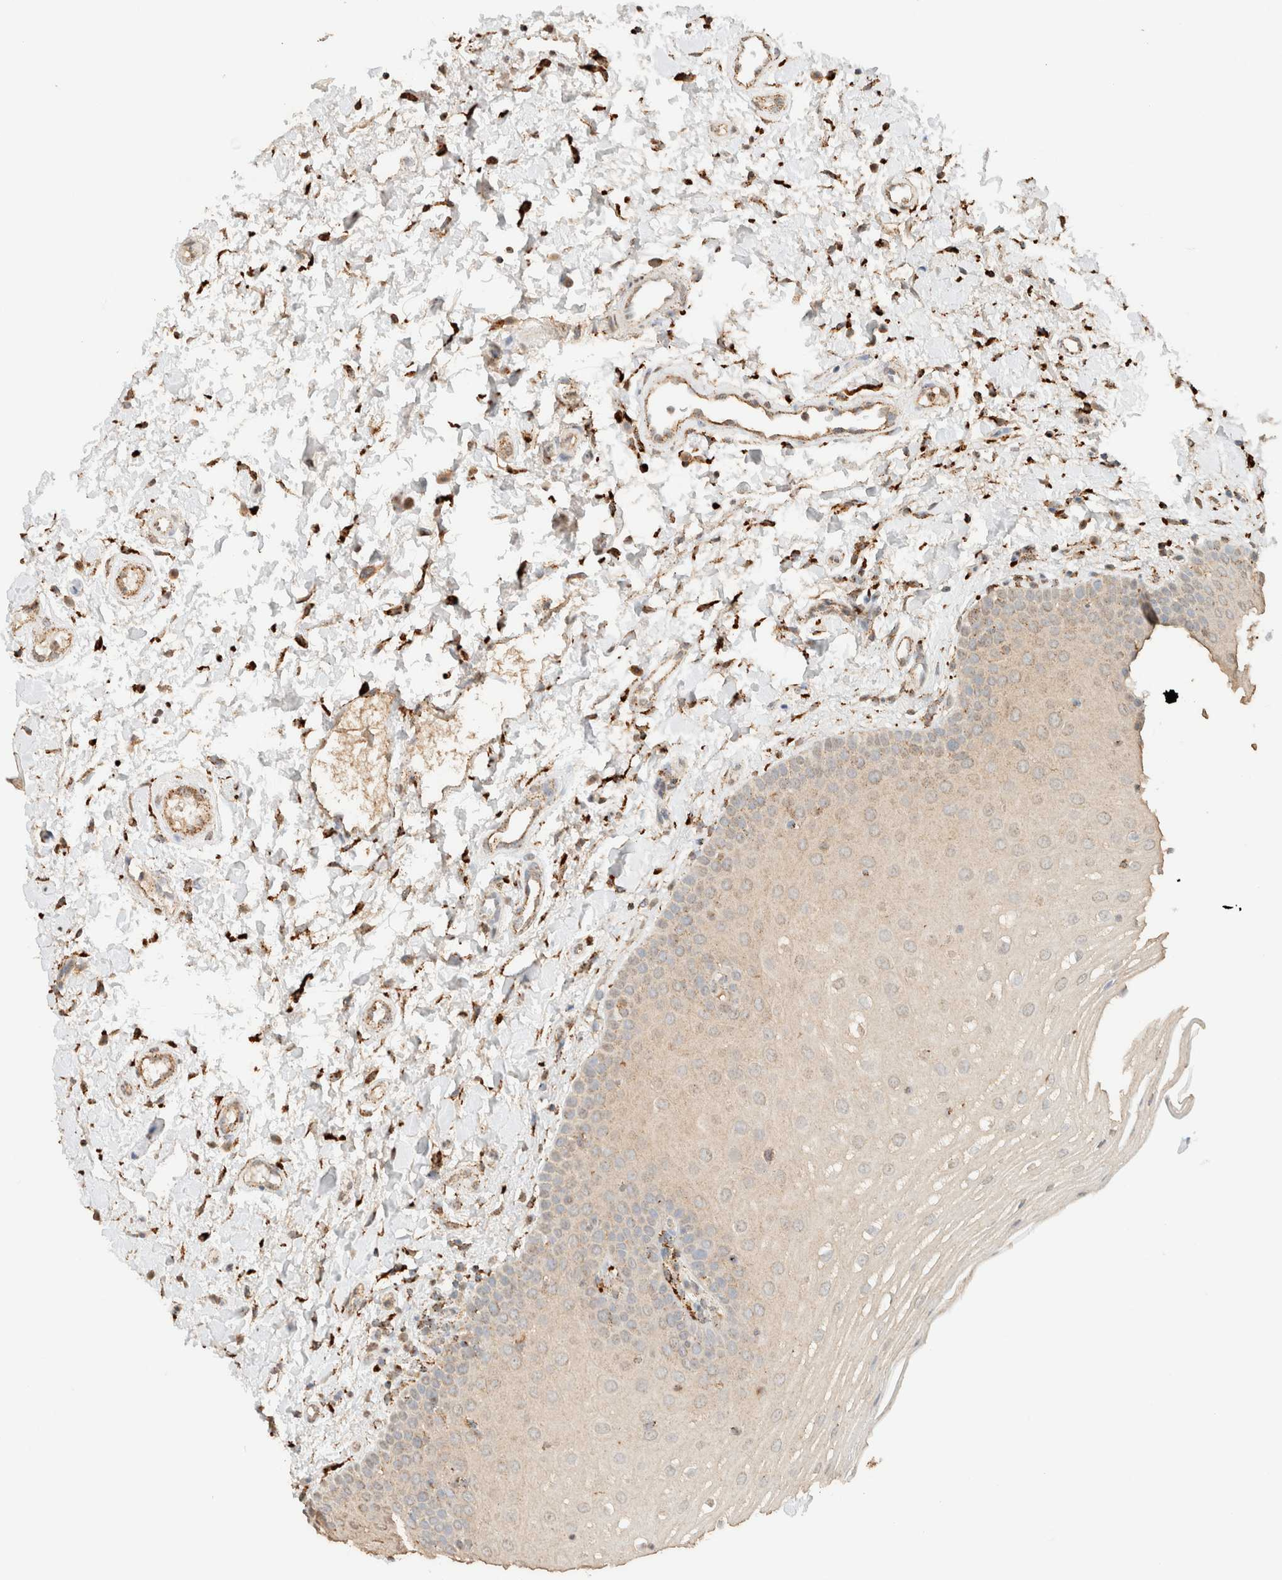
{"staining": {"intensity": "weak", "quantity": "25%-75%", "location": "cytoplasmic/membranous"}, "tissue": "oral mucosa", "cell_type": "Squamous epithelial cells", "image_type": "normal", "snomed": [{"axis": "morphology", "description": "Normal tissue, NOS"}, {"axis": "topography", "description": "Skin"}, {"axis": "topography", "description": "Oral tissue"}], "caption": "Unremarkable oral mucosa displays weak cytoplasmic/membranous expression in approximately 25%-75% of squamous epithelial cells, visualized by immunohistochemistry.", "gene": "CTSC", "patient": {"sex": "male", "age": 84}}